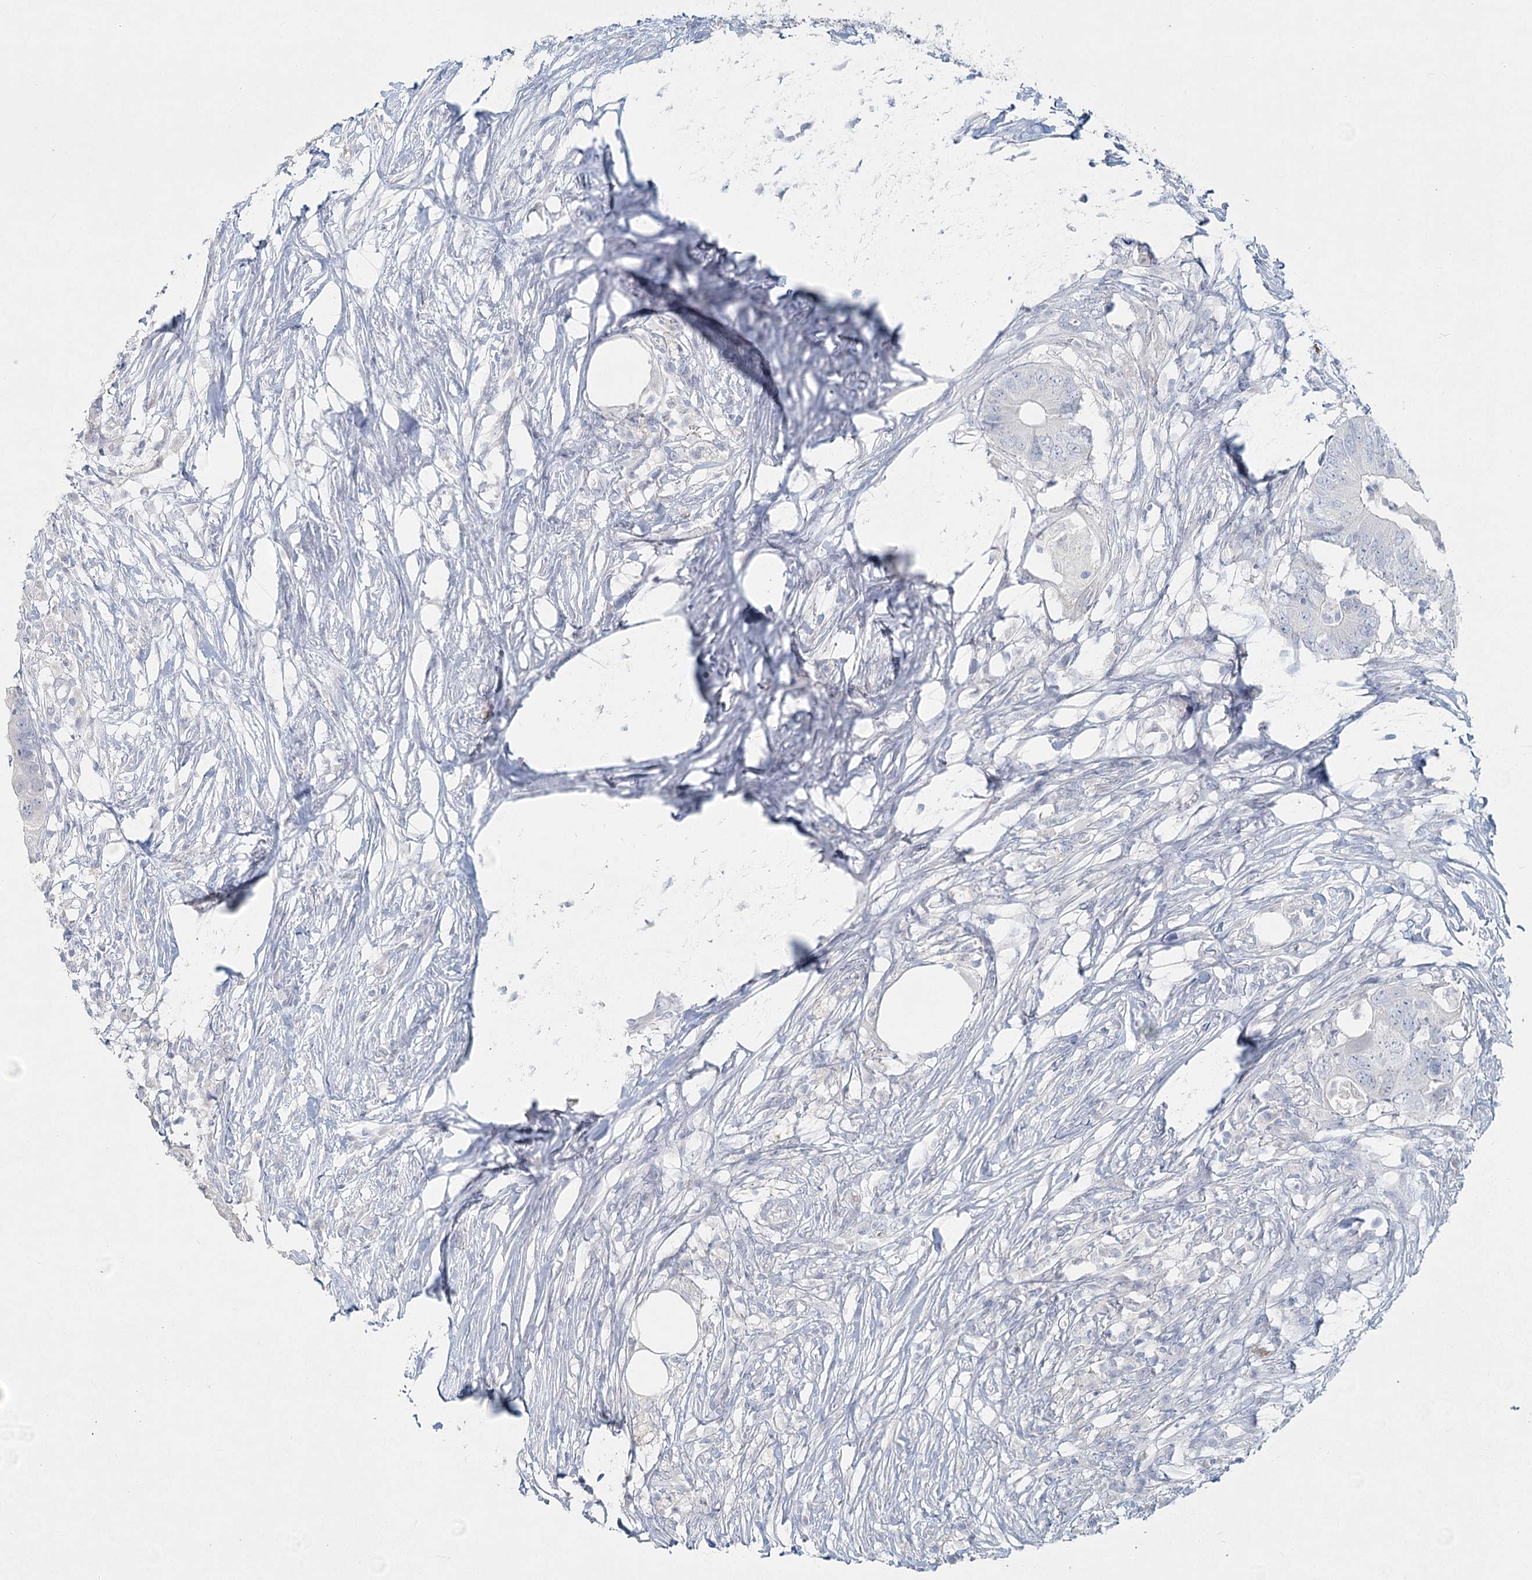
{"staining": {"intensity": "negative", "quantity": "none", "location": "none"}, "tissue": "colorectal cancer", "cell_type": "Tumor cells", "image_type": "cancer", "snomed": [{"axis": "morphology", "description": "Adenocarcinoma, NOS"}, {"axis": "topography", "description": "Colon"}], "caption": "Immunohistochemistry (IHC) of colorectal cancer (adenocarcinoma) exhibits no positivity in tumor cells.", "gene": "LRP2BP", "patient": {"sex": "male", "age": 71}}